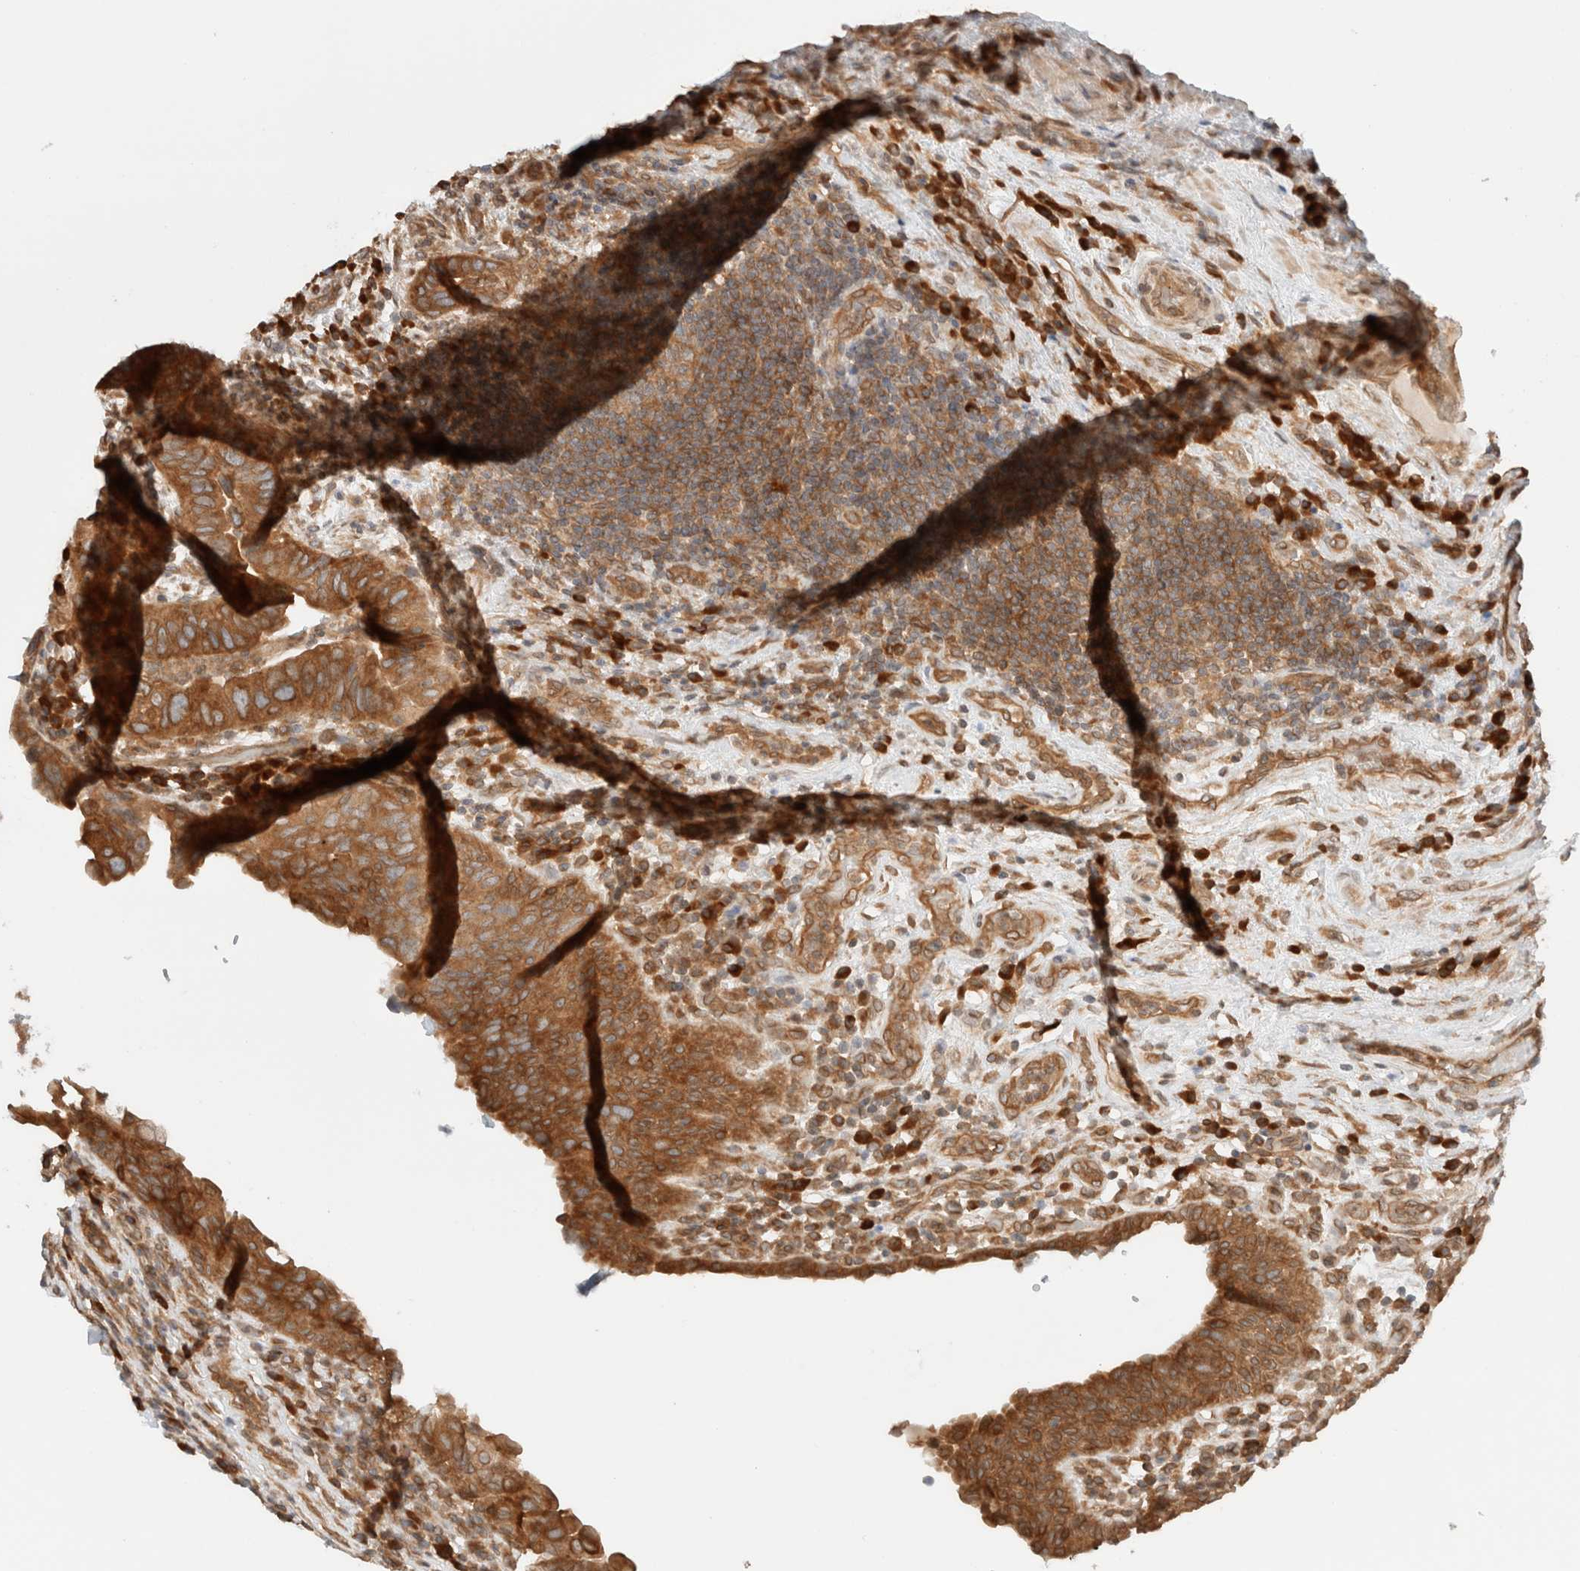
{"staining": {"intensity": "strong", "quantity": ">75%", "location": "cytoplasmic/membranous"}, "tissue": "urothelial cancer", "cell_type": "Tumor cells", "image_type": "cancer", "snomed": [{"axis": "morphology", "description": "Urothelial carcinoma, High grade"}, {"axis": "topography", "description": "Urinary bladder"}], "caption": "IHC of human urothelial carcinoma (high-grade) demonstrates high levels of strong cytoplasmic/membranous expression in approximately >75% of tumor cells. The staining is performed using DAB brown chromogen to label protein expression. The nuclei are counter-stained blue using hematoxylin.", "gene": "ARFGEF2", "patient": {"sex": "female", "age": 82}}